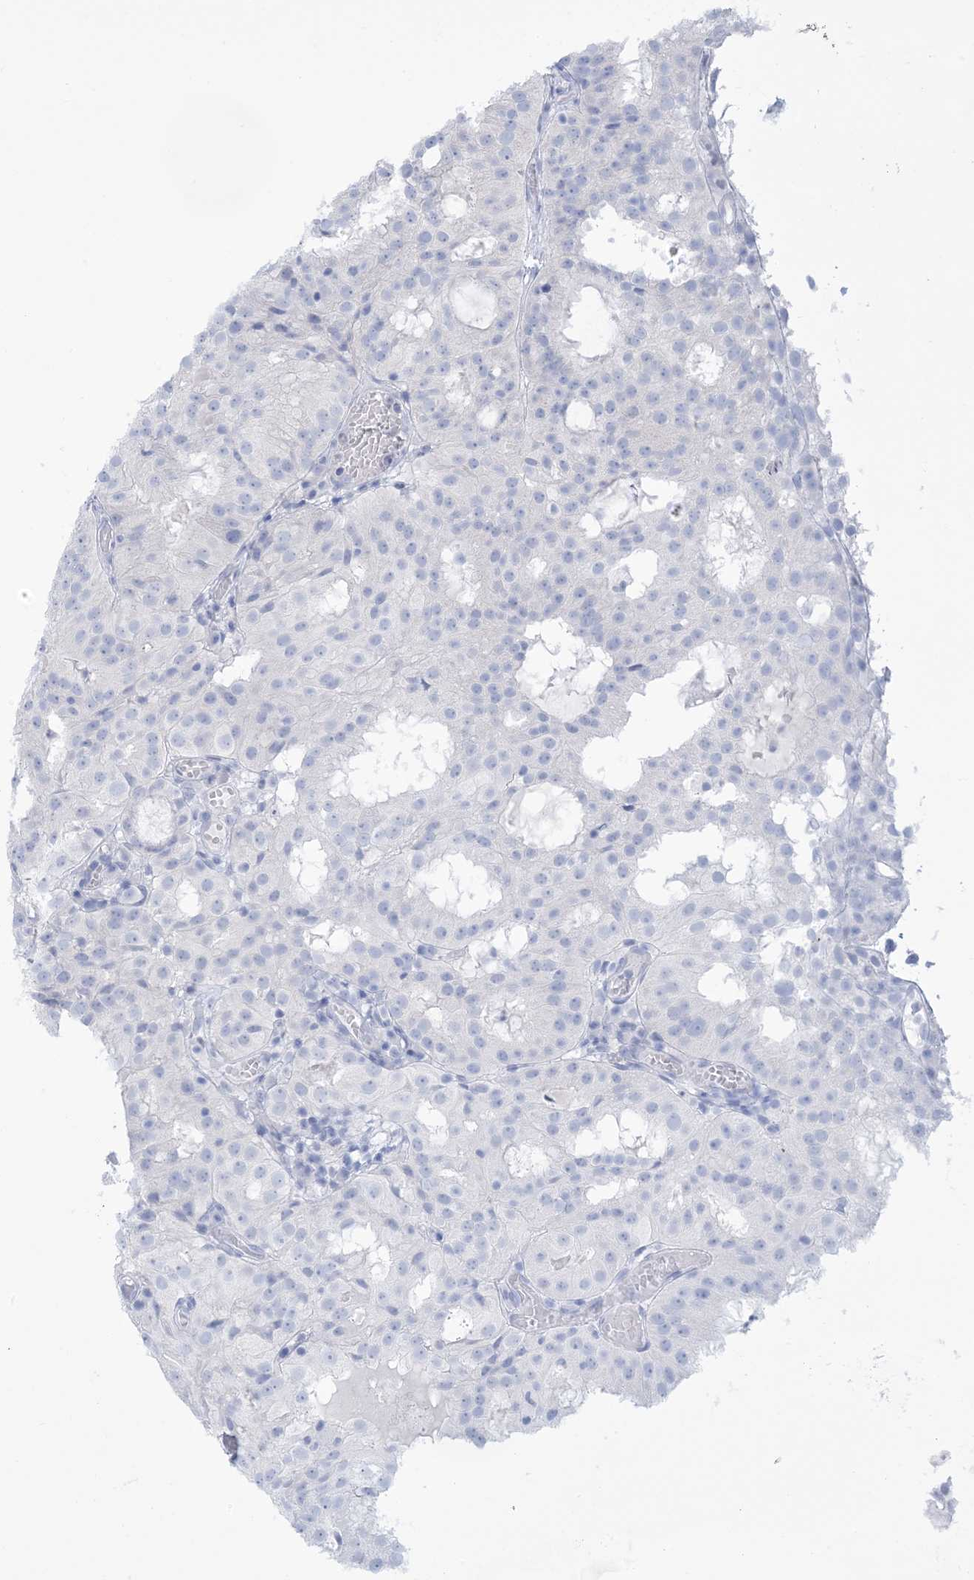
{"staining": {"intensity": "negative", "quantity": "none", "location": "none"}, "tissue": "prostate cancer", "cell_type": "Tumor cells", "image_type": "cancer", "snomed": [{"axis": "morphology", "description": "Adenocarcinoma, Medium grade"}, {"axis": "topography", "description": "Prostate"}], "caption": "Image shows no significant protein staining in tumor cells of prostate cancer. The staining was performed using DAB (3,3'-diaminobenzidine) to visualize the protein expression in brown, while the nuclei were stained in blue with hematoxylin (Magnification: 20x).", "gene": "MTHFD2L", "patient": {"sex": "male", "age": 88}}